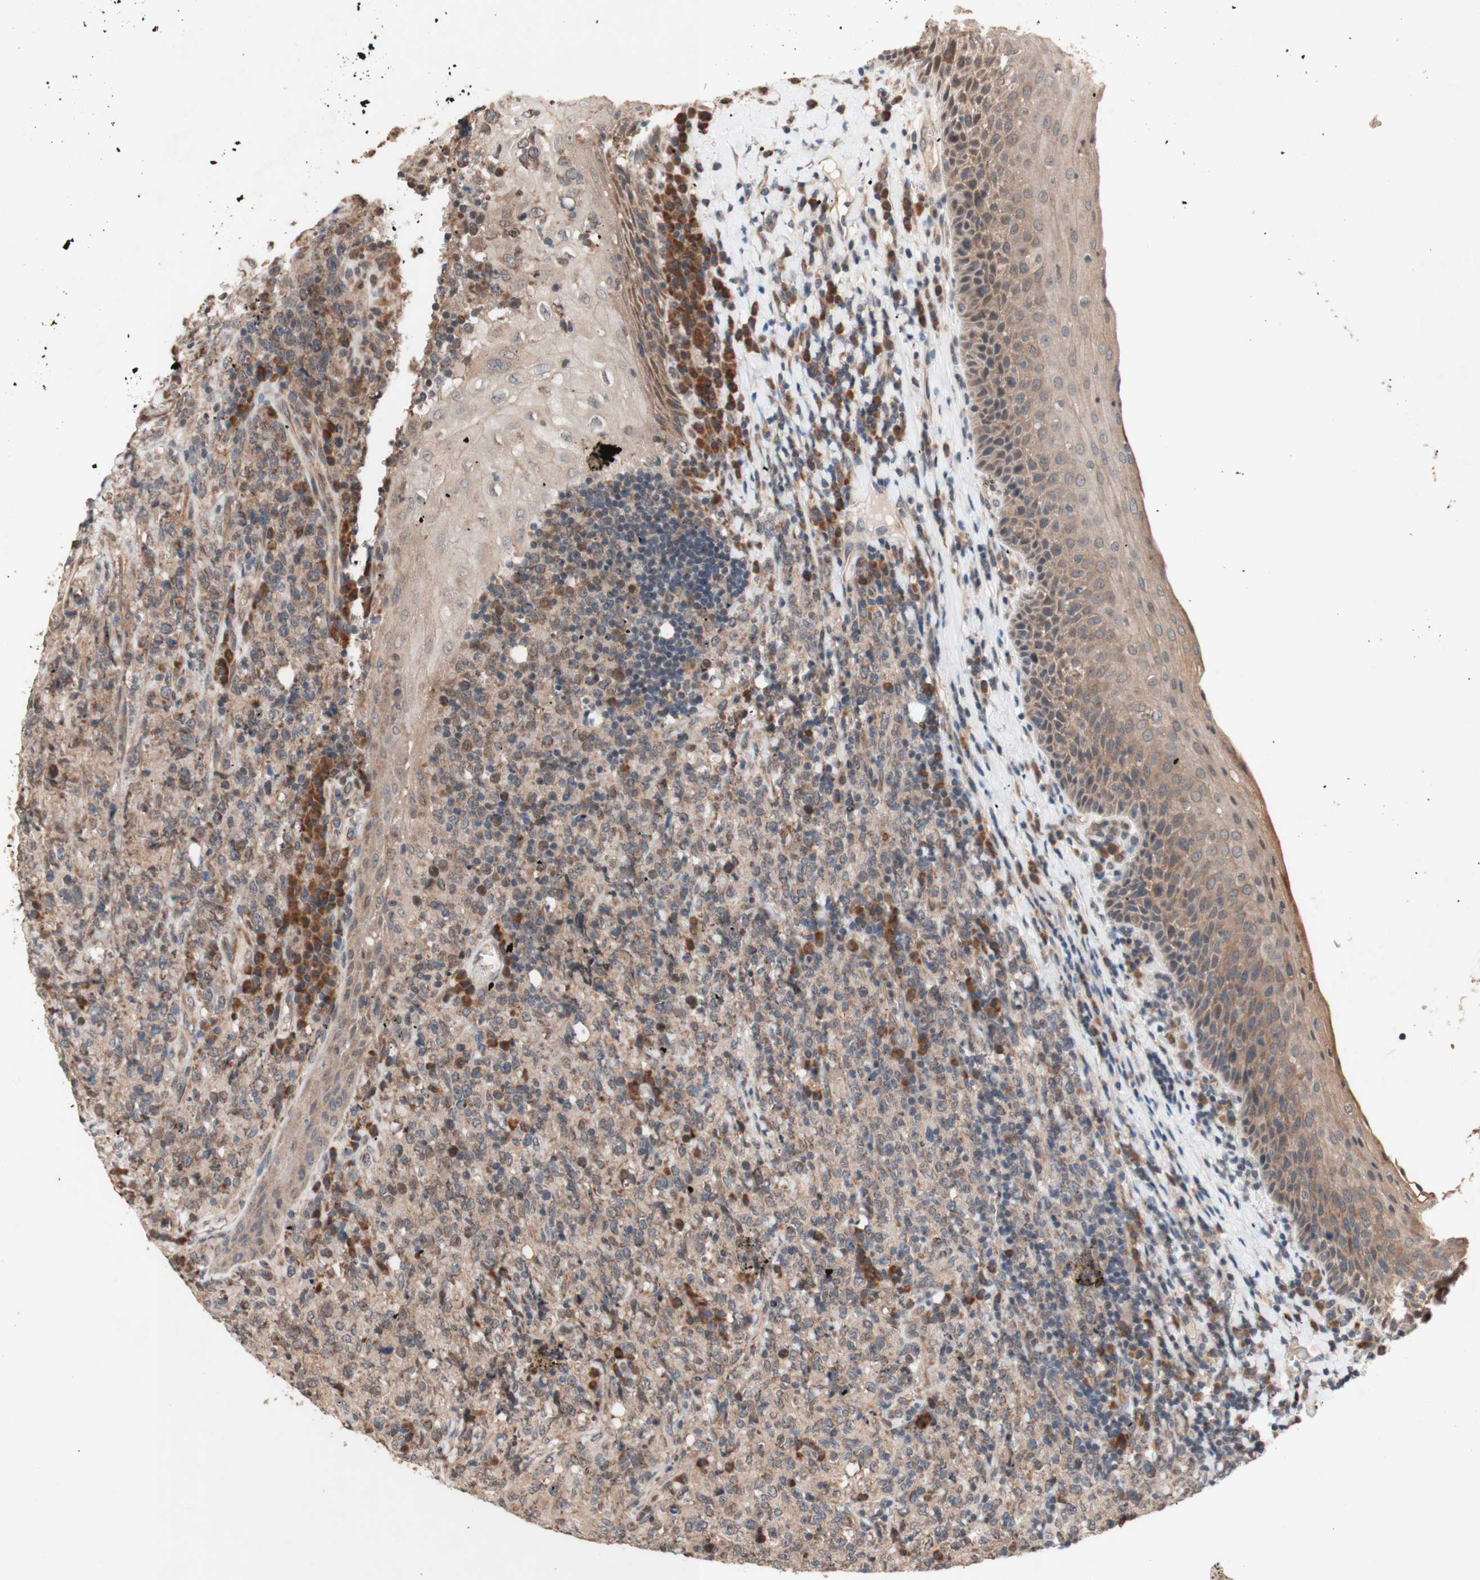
{"staining": {"intensity": "moderate", "quantity": "25%-75%", "location": "cytoplasmic/membranous"}, "tissue": "lymphoma", "cell_type": "Tumor cells", "image_type": "cancer", "snomed": [{"axis": "morphology", "description": "Malignant lymphoma, non-Hodgkin's type, High grade"}, {"axis": "topography", "description": "Tonsil"}], "caption": "This is an image of immunohistochemistry staining of malignant lymphoma, non-Hodgkin's type (high-grade), which shows moderate positivity in the cytoplasmic/membranous of tumor cells.", "gene": "DDOST", "patient": {"sex": "female", "age": 36}}